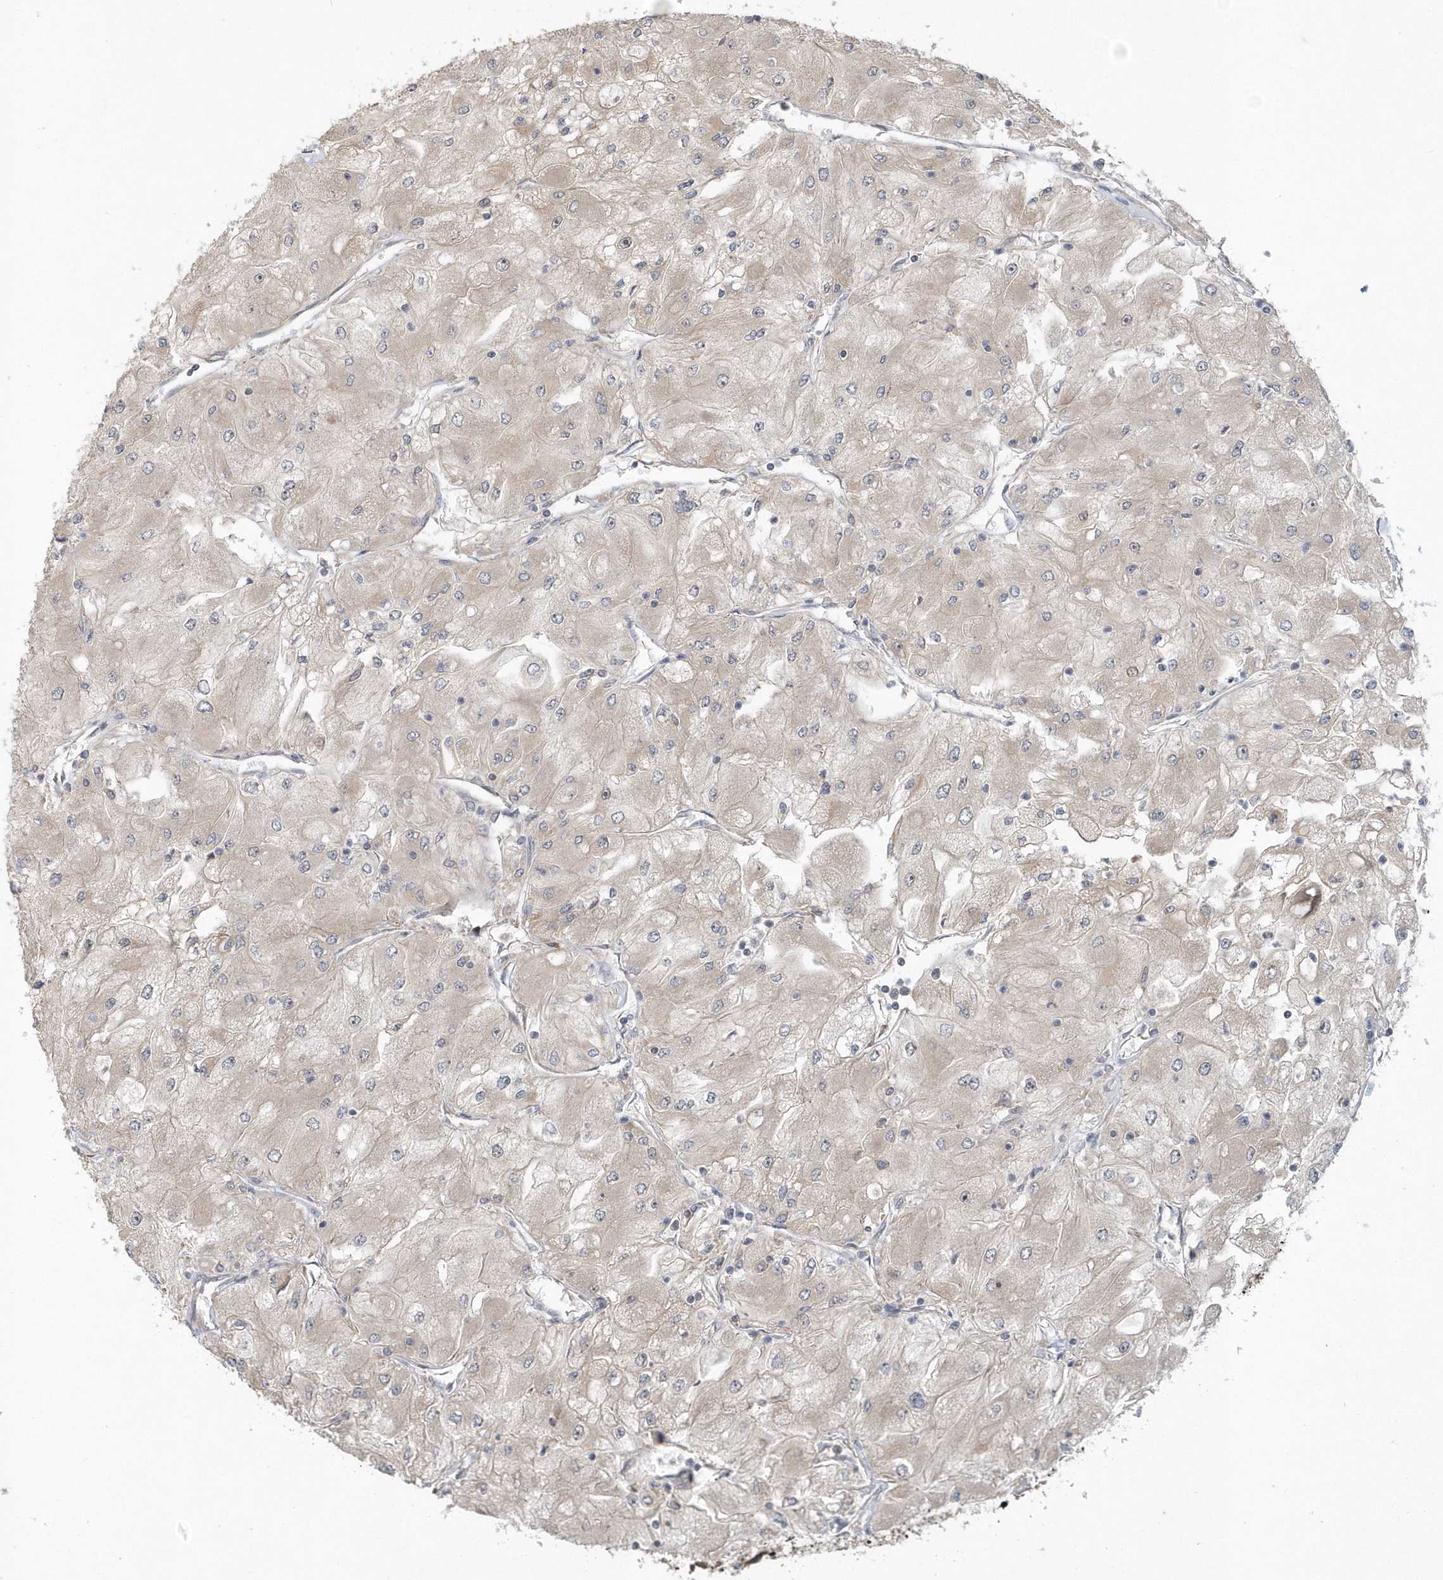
{"staining": {"intensity": "negative", "quantity": "none", "location": "none"}, "tissue": "renal cancer", "cell_type": "Tumor cells", "image_type": "cancer", "snomed": [{"axis": "morphology", "description": "Adenocarcinoma, NOS"}, {"axis": "topography", "description": "Kidney"}], "caption": "The immunohistochemistry histopathology image has no significant positivity in tumor cells of renal adenocarcinoma tissue. Nuclei are stained in blue.", "gene": "THG1L", "patient": {"sex": "male", "age": 80}}